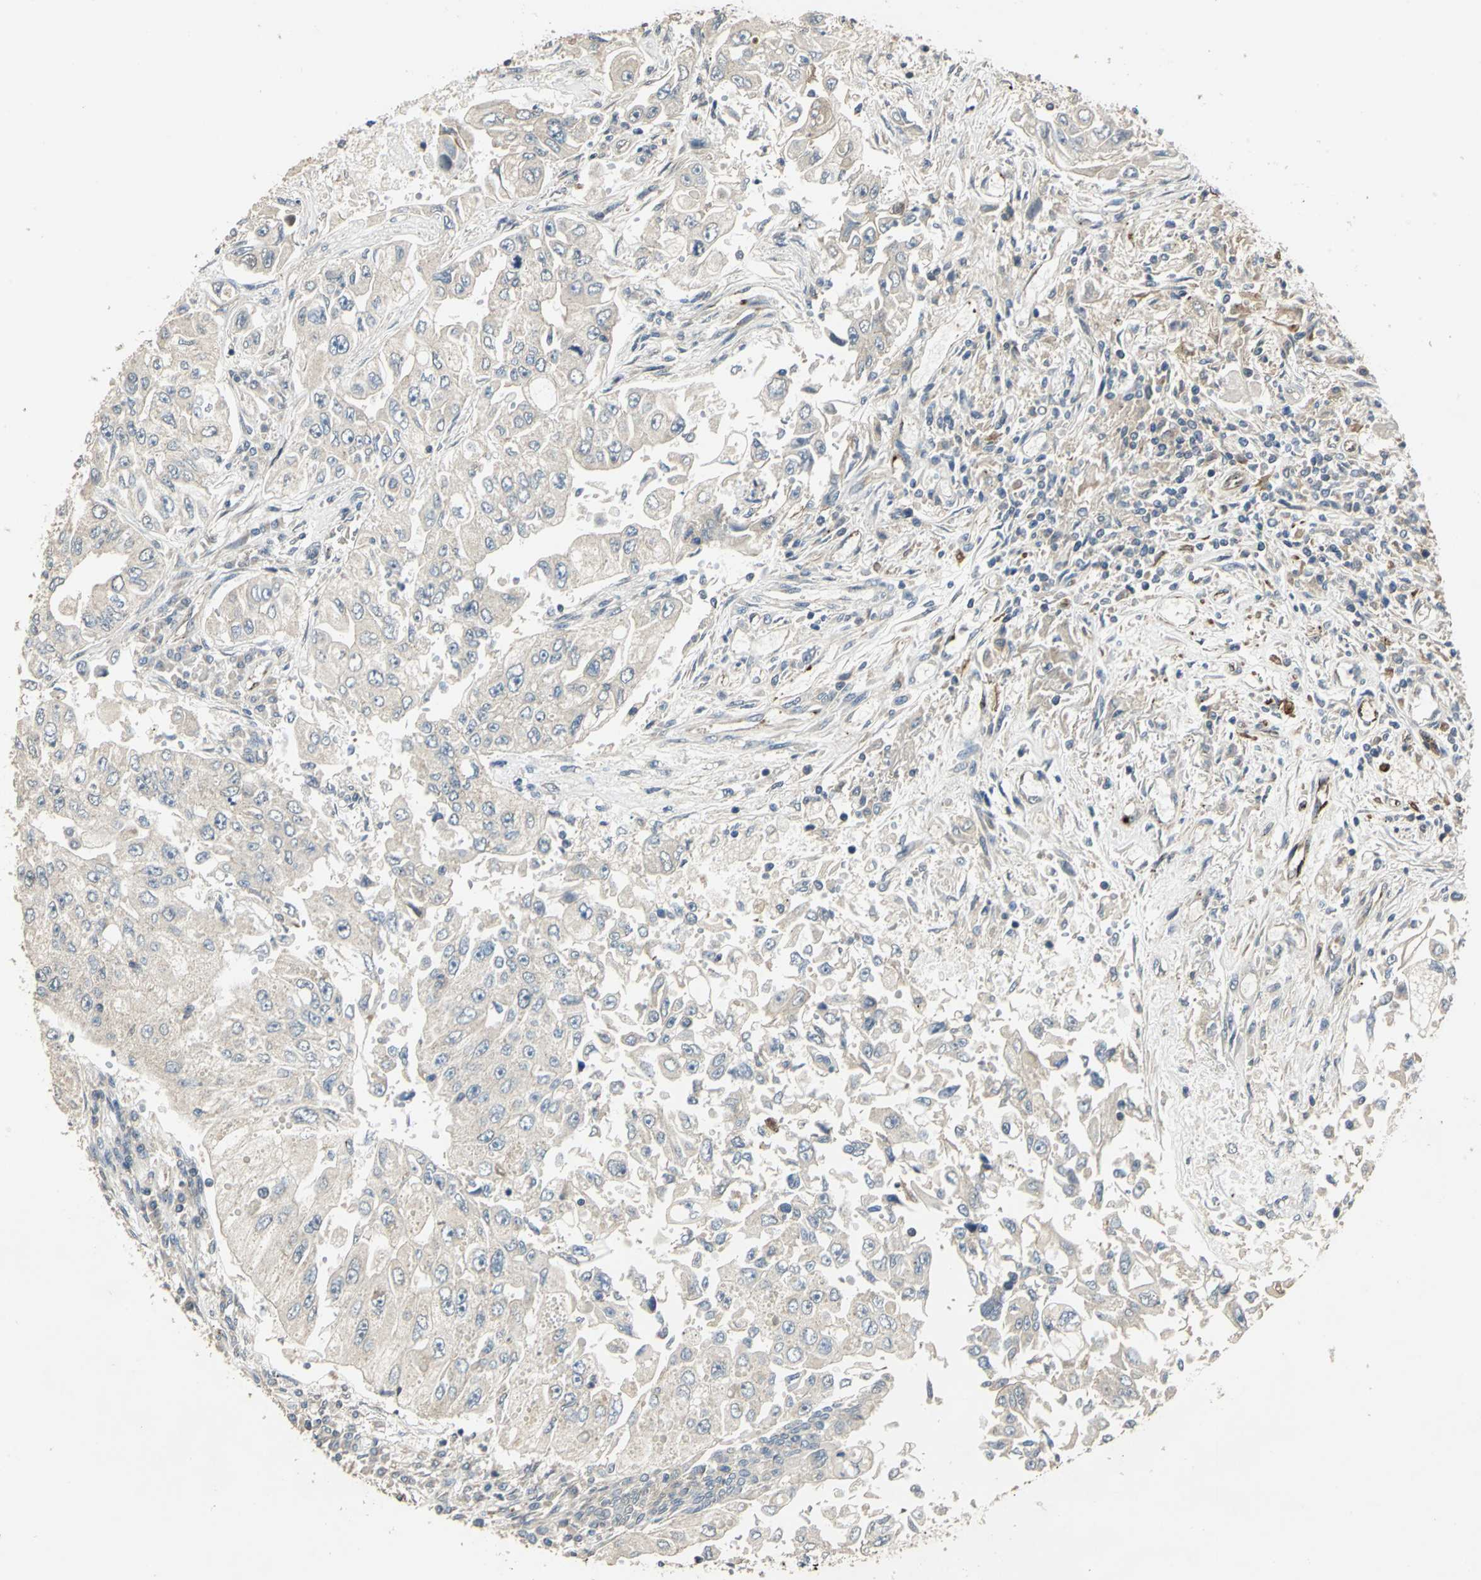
{"staining": {"intensity": "negative", "quantity": "none", "location": "none"}, "tissue": "lung cancer", "cell_type": "Tumor cells", "image_type": "cancer", "snomed": [{"axis": "morphology", "description": "Adenocarcinoma, NOS"}, {"axis": "topography", "description": "Lung"}], "caption": "Tumor cells are negative for brown protein staining in adenocarcinoma (lung).", "gene": "RAPGEF1", "patient": {"sex": "male", "age": 84}}